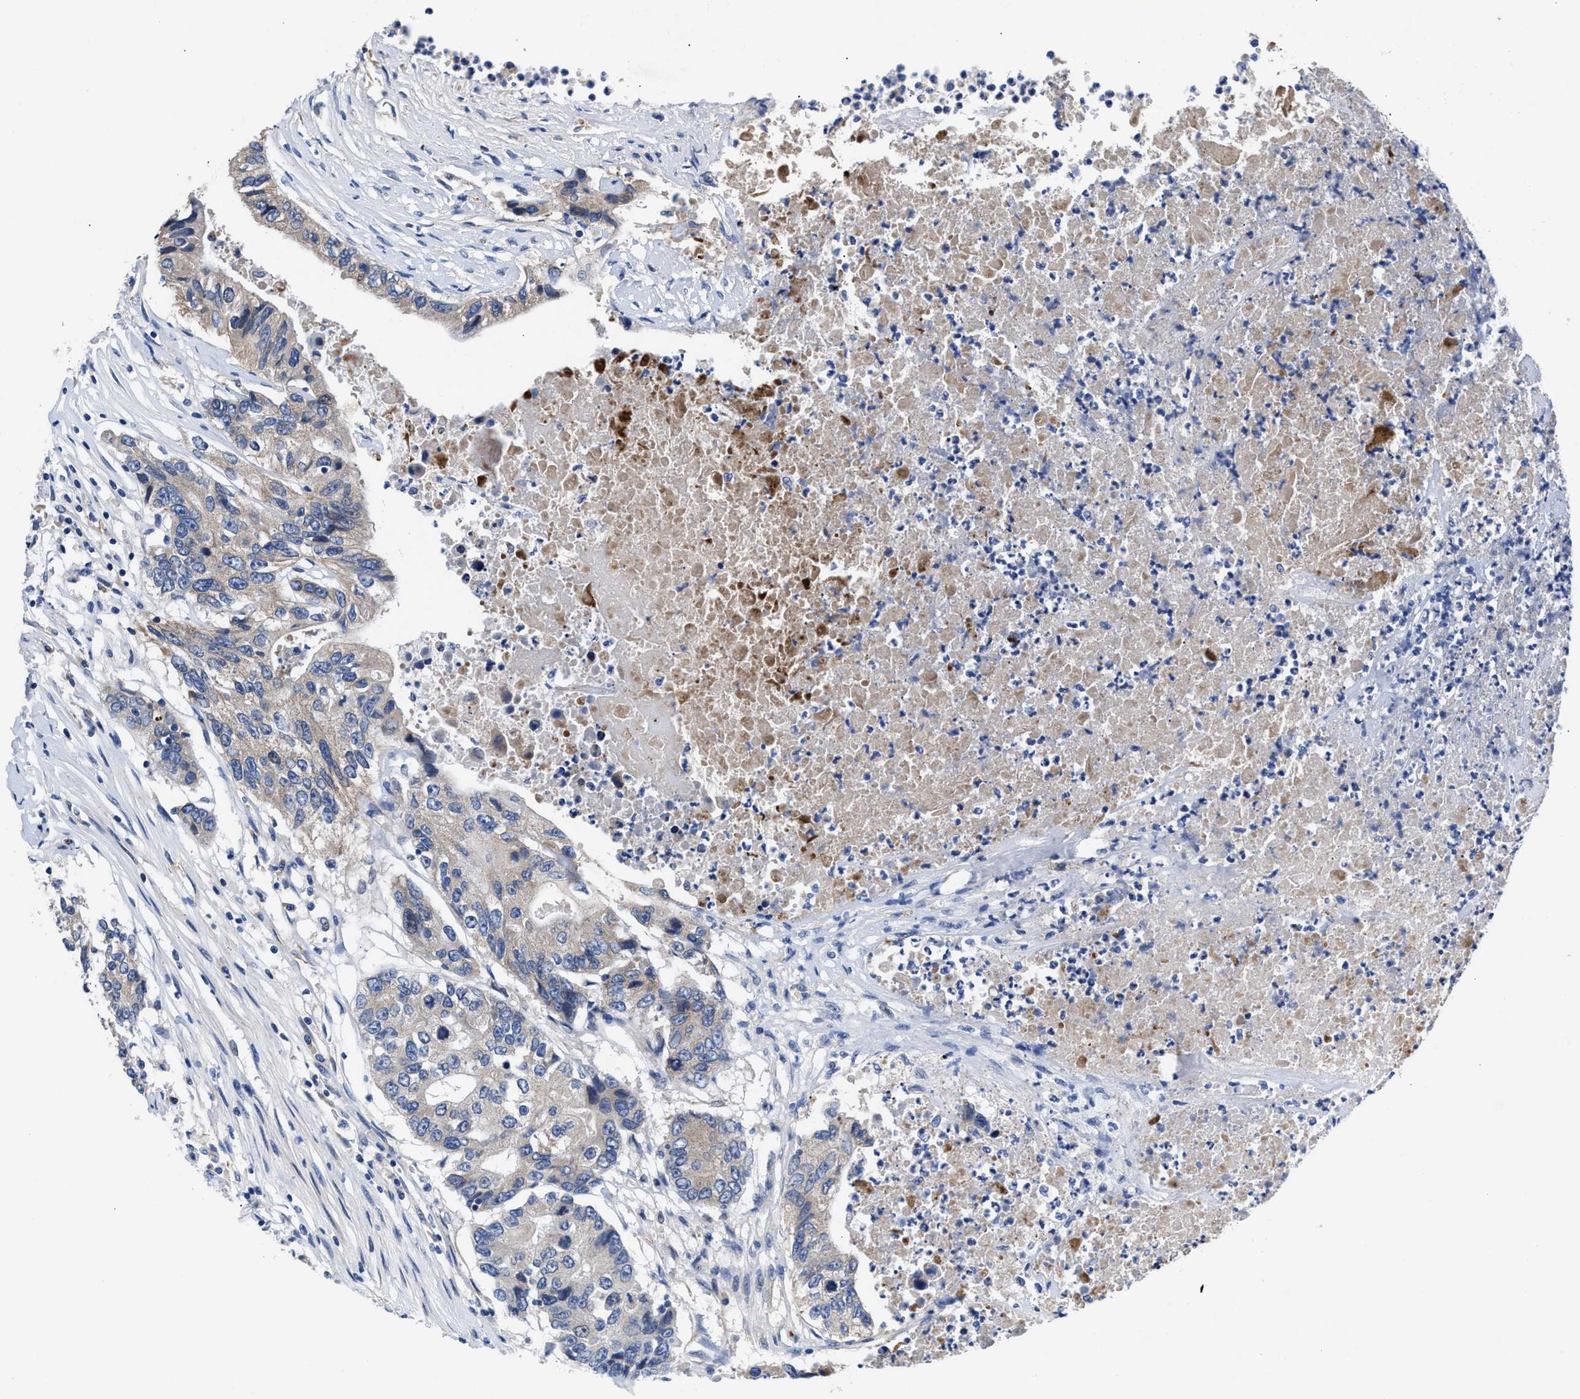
{"staining": {"intensity": "weak", "quantity": "<25%", "location": "cytoplasmic/membranous"}, "tissue": "colorectal cancer", "cell_type": "Tumor cells", "image_type": "cancer", "snomed": [{"axis": "morphology", "description": "Adenocarcinoma, NOS"}, {"axis": "topography", "description": "Colon"}], "caption": "Human colorectal cancer stained for a protein using immunohistochemistry (IHC) reveals no staining in tumor cells.", "gene": "DHRS13", "patient": {"sex": "female", "age": 77}}